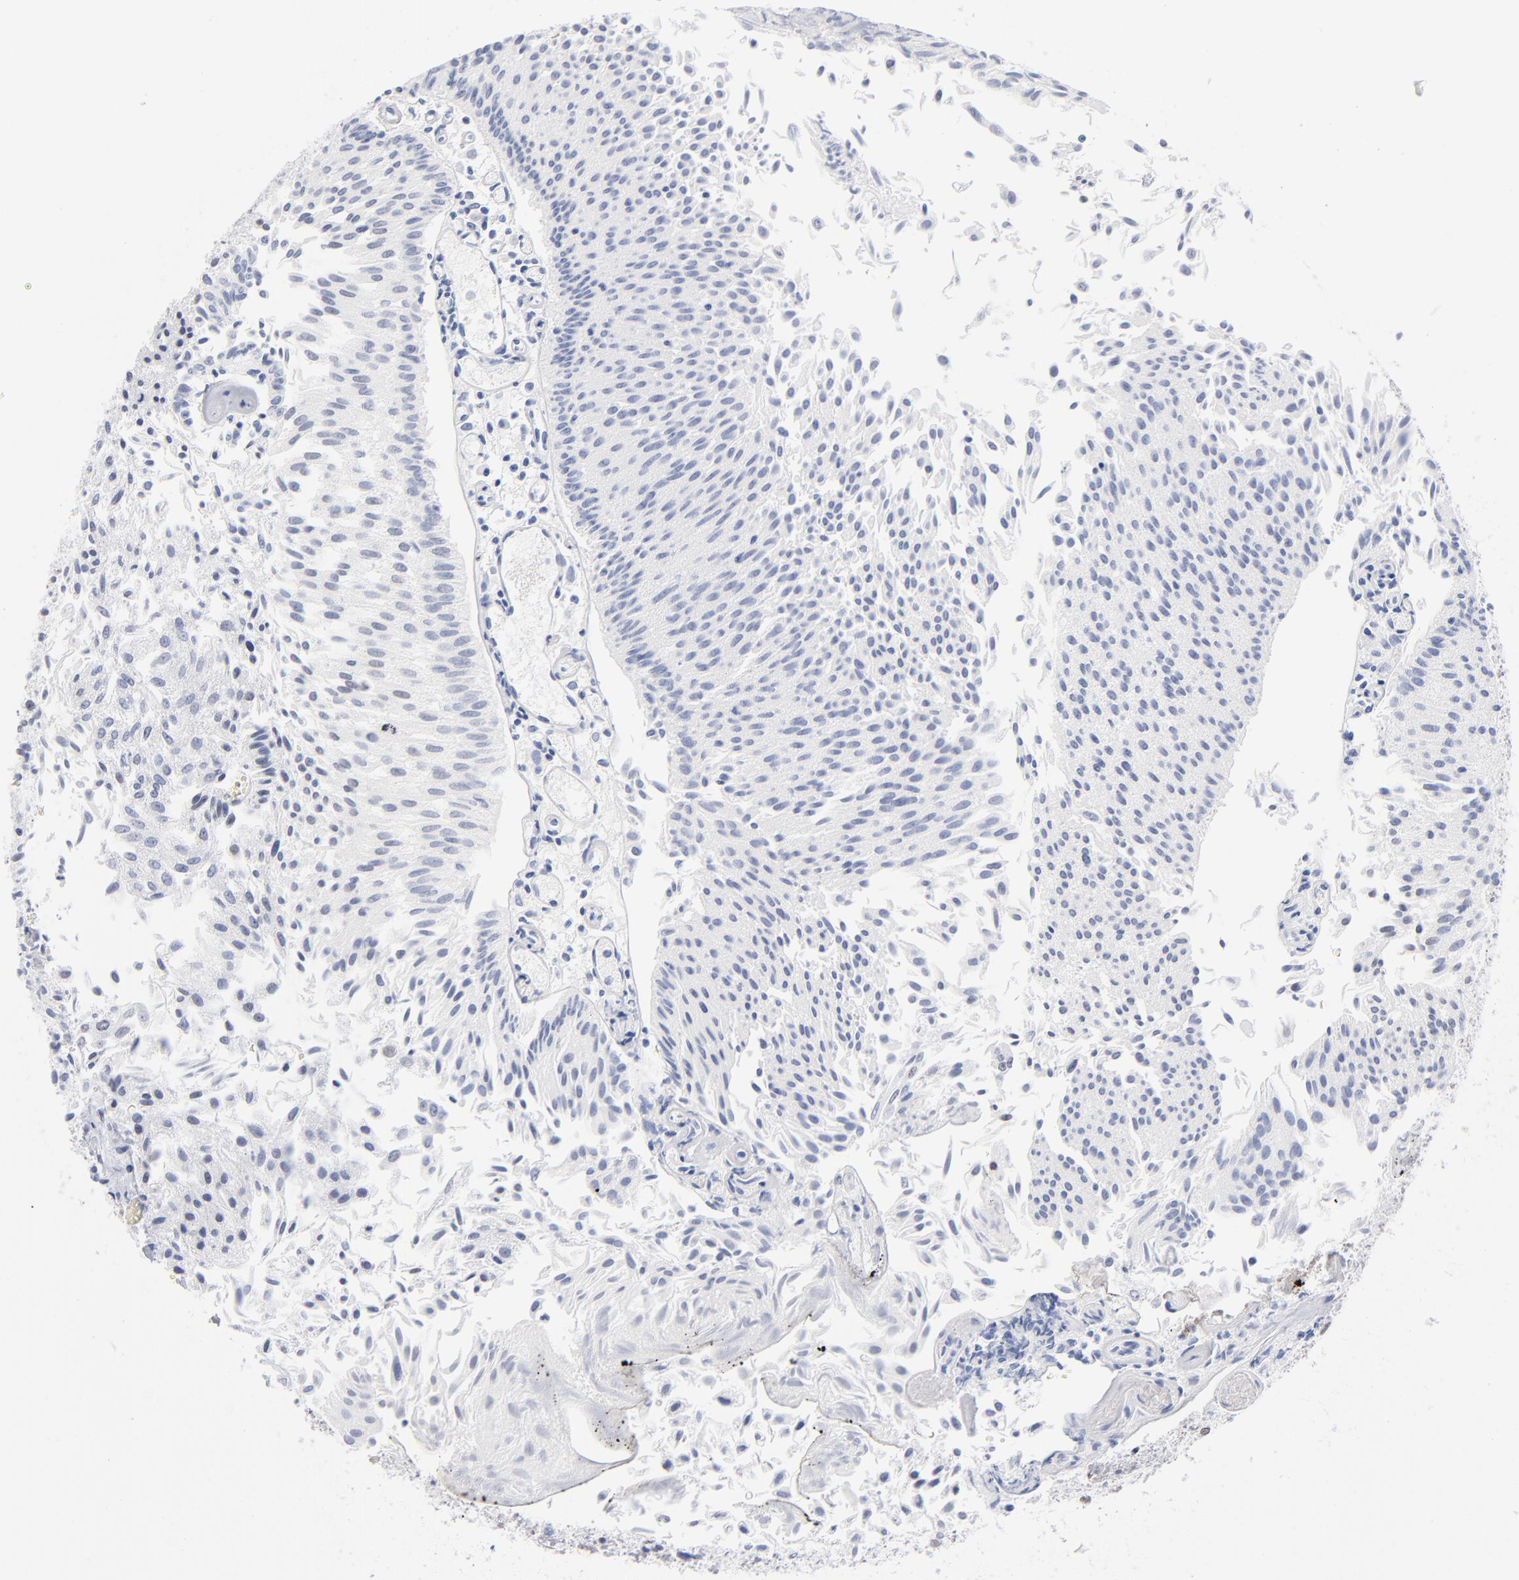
{"staining": {"intensity": "weak", "quantity": "<25%", "location": "nuclear"}, "tissue": "urothelial cancer", "cell_type": "Tumor cells", "image_type": "cancer", "snomed": [{"axis": "morphology", "description": "Urothelial carcinoma, Low grade"}, {"axis": "topography", "description": "Urinary bladder"}], "caption": "A histopathology image of urothelial cancer stained for a protein exhibits no brown staining in tumor cells.", "gene": "SNRPB", "patient": {"sex": "male", "age": 86}}